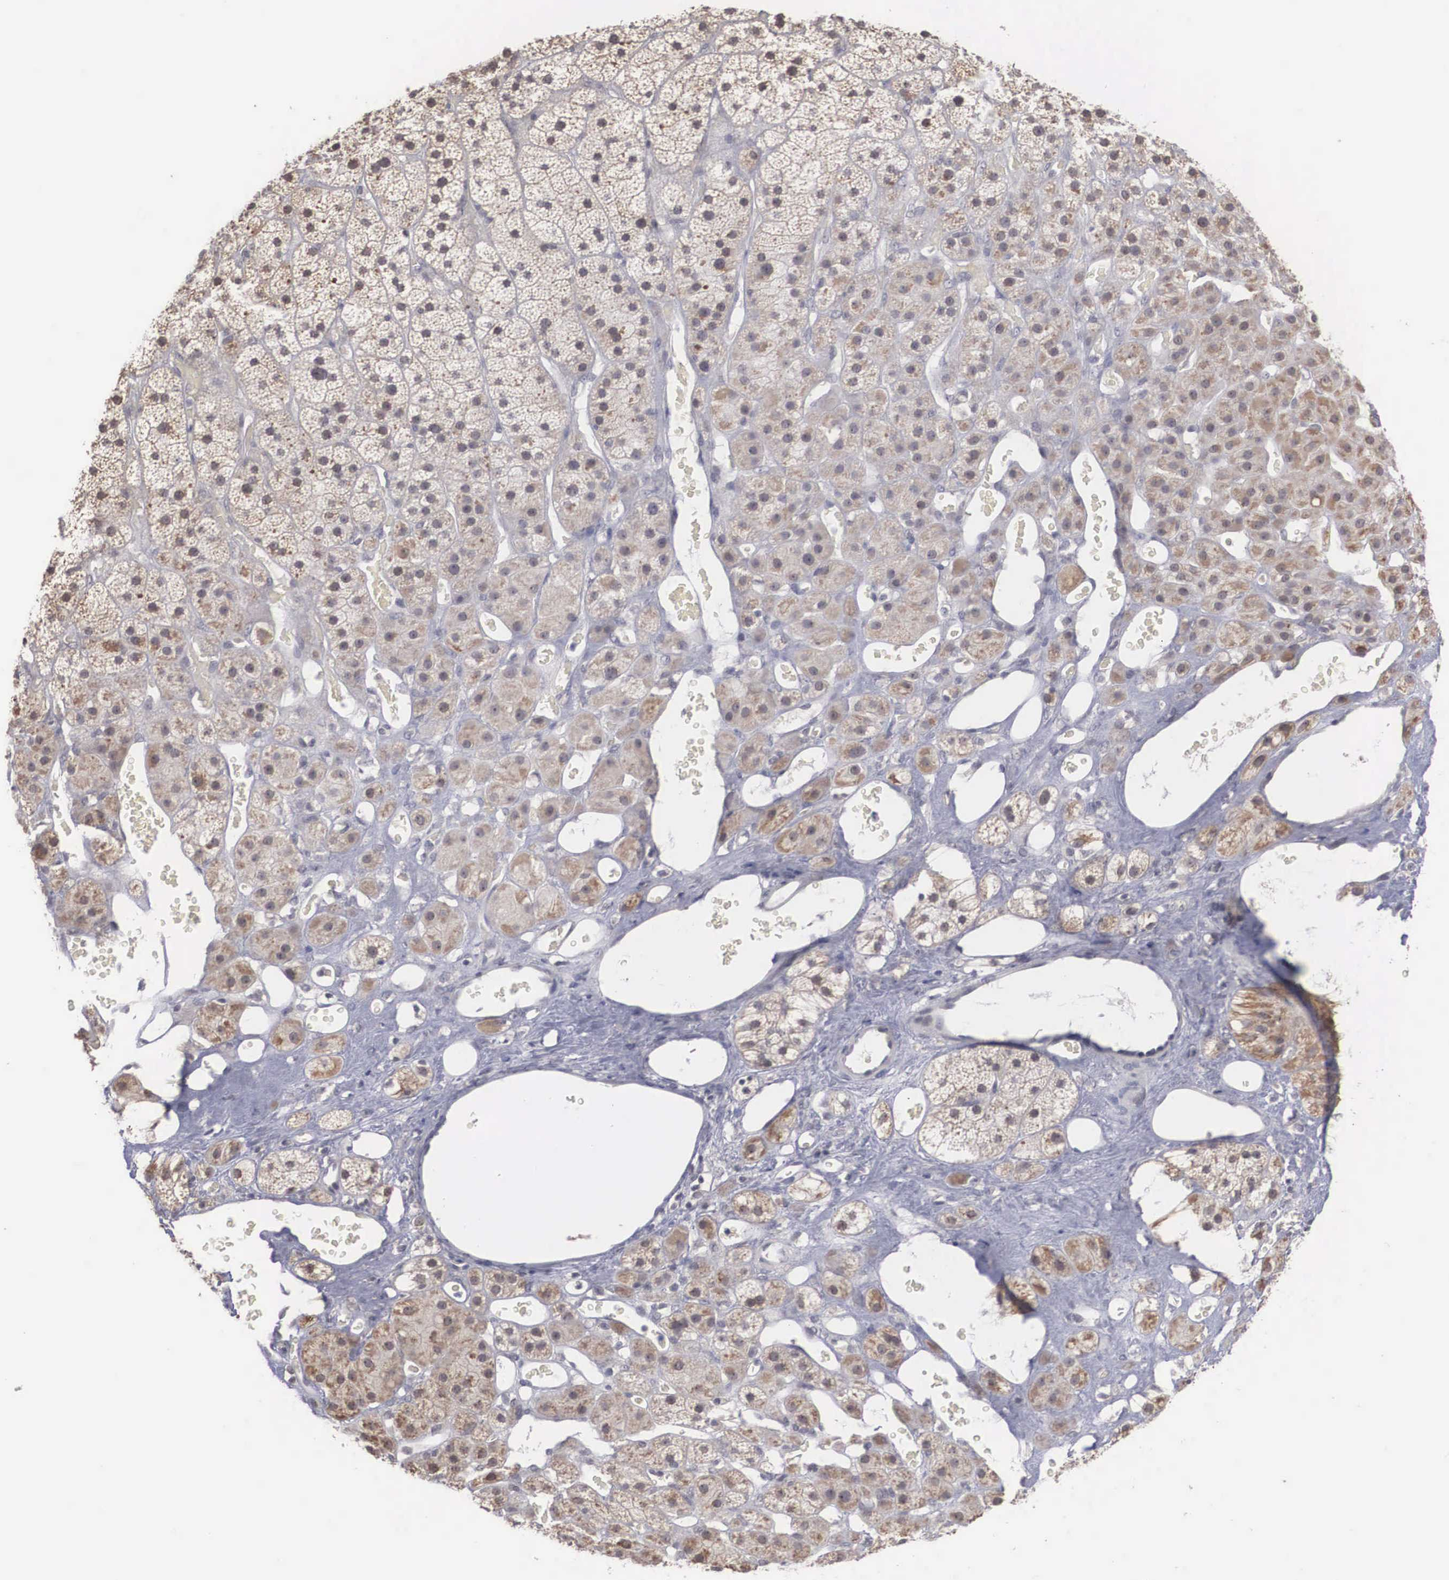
{"staining": {"intensity": "weak", "quantity": ">75%", "location": "cytoplasmic/membranous"}, "tissue": "adrenal gland", "cell_type": "Glandular cells", "image_type": "normal", "snomed": [{"axis": "morphology", "description": "Normal tissue, NOS"}, {"axis": "topography", "description": "Adrenal gland"}], "caption": "The histopathology image reveals immunohistochemical staining of unremarkable adrenal gland. There is weak cytoplasmic/membranous positivity is seen in approximately >75% of glandular cells. The staining was performed using DAB to visualize the protein expression in brown, while the nuclei were stained in blue with hematoxylin (Magnification: 20x).", "gene": "WDR89", "patient": {"sex": "male", "age": 57}}